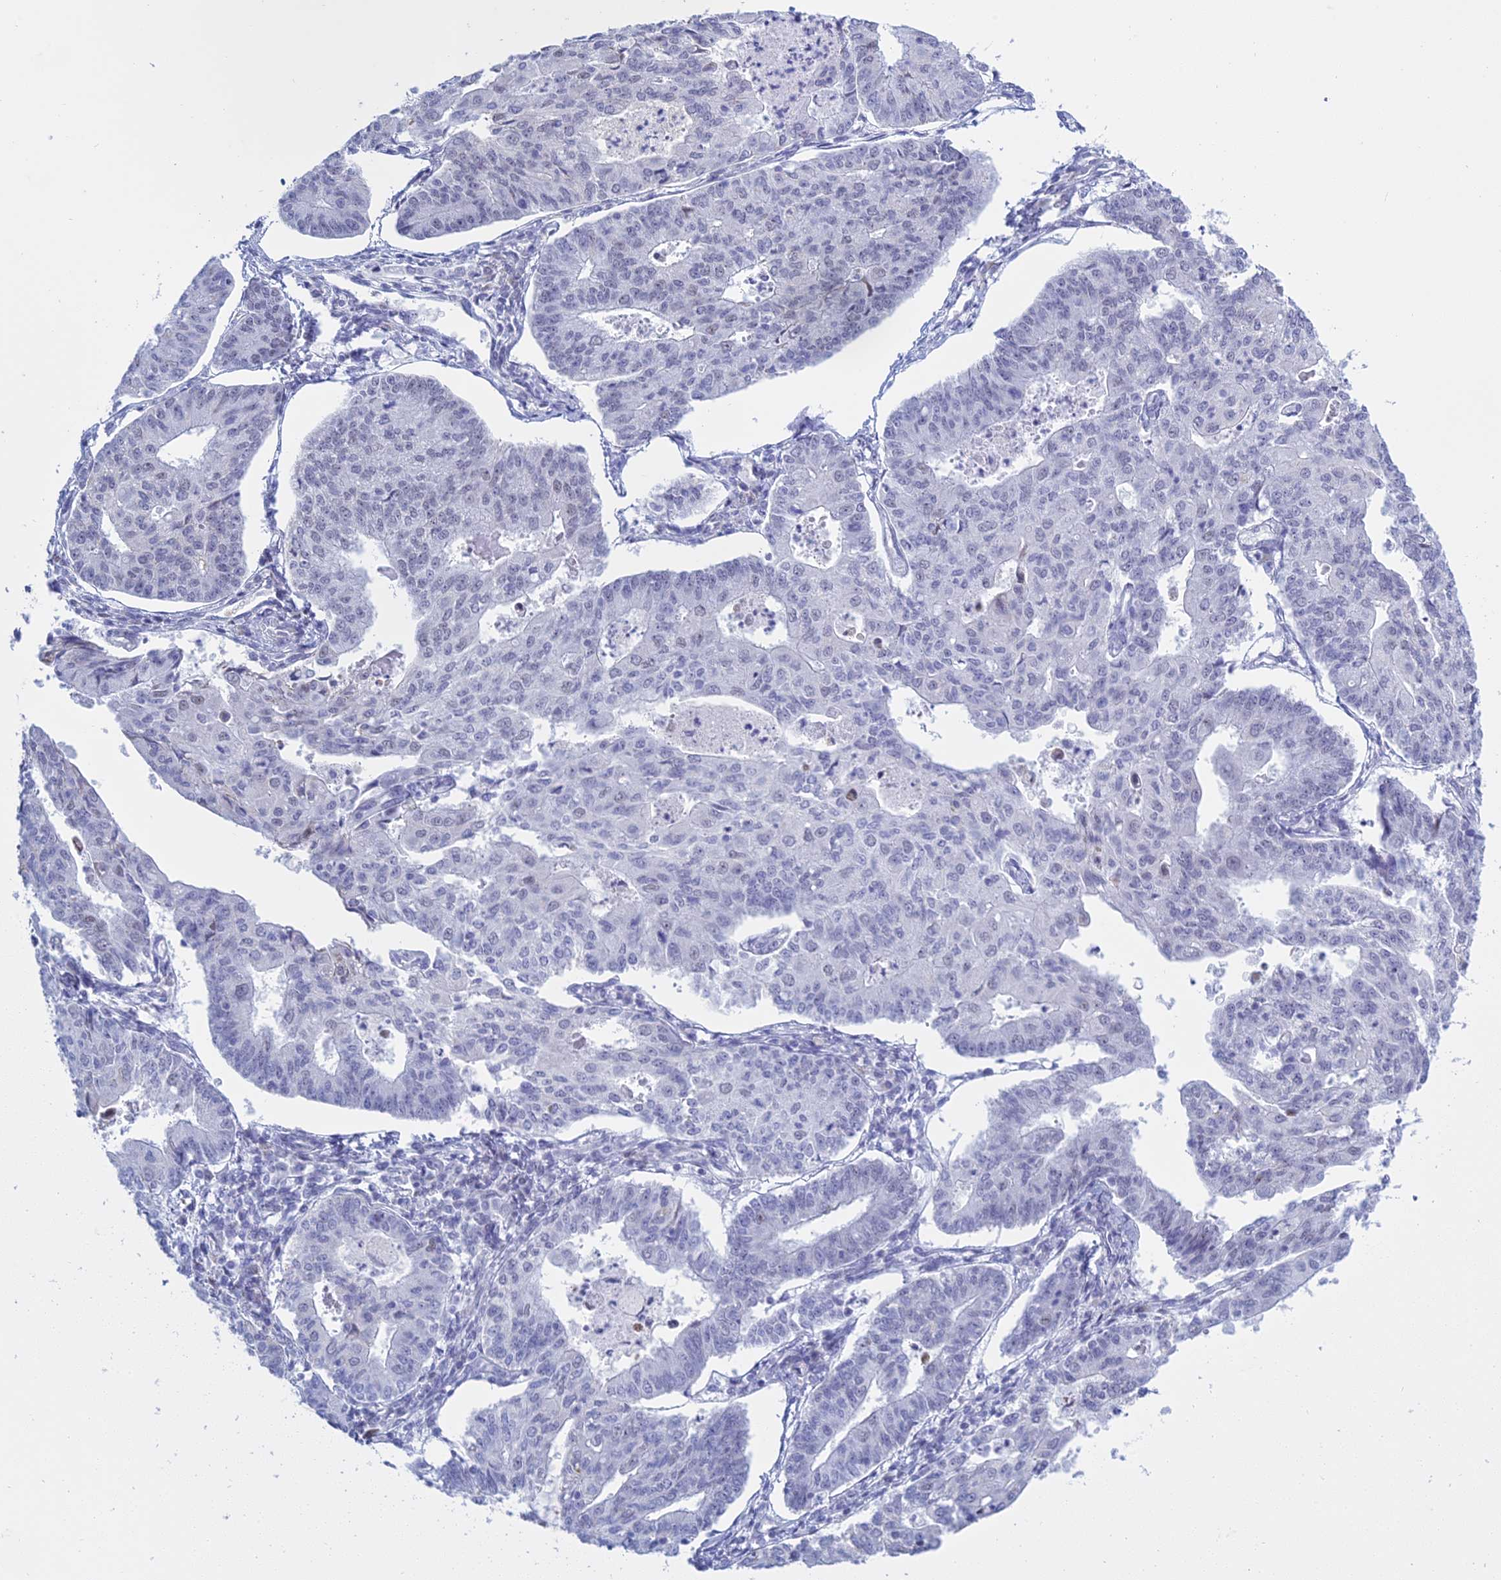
{"staining": {"intensity": "negative", "quantity": "none", "location": "none"}, "tissue": "endometrial cancer", "cell_type": "Tumor cells", "image_type": "cancer", "snomed": [{"axis": "morphology", "description": "Adenocarcinoma, NOS"}, {"axis": "topography", "description": "Endometrium"}], "caption": "High power microscopy photomicrograph of an immunohistochemistry (IHC) histopathology image of endometrial cancer (adenocarcinoma), revealing no significant expression in tumor cells.", "gene": "KLF14", "patient": {"sex": "female", "age": 56}}